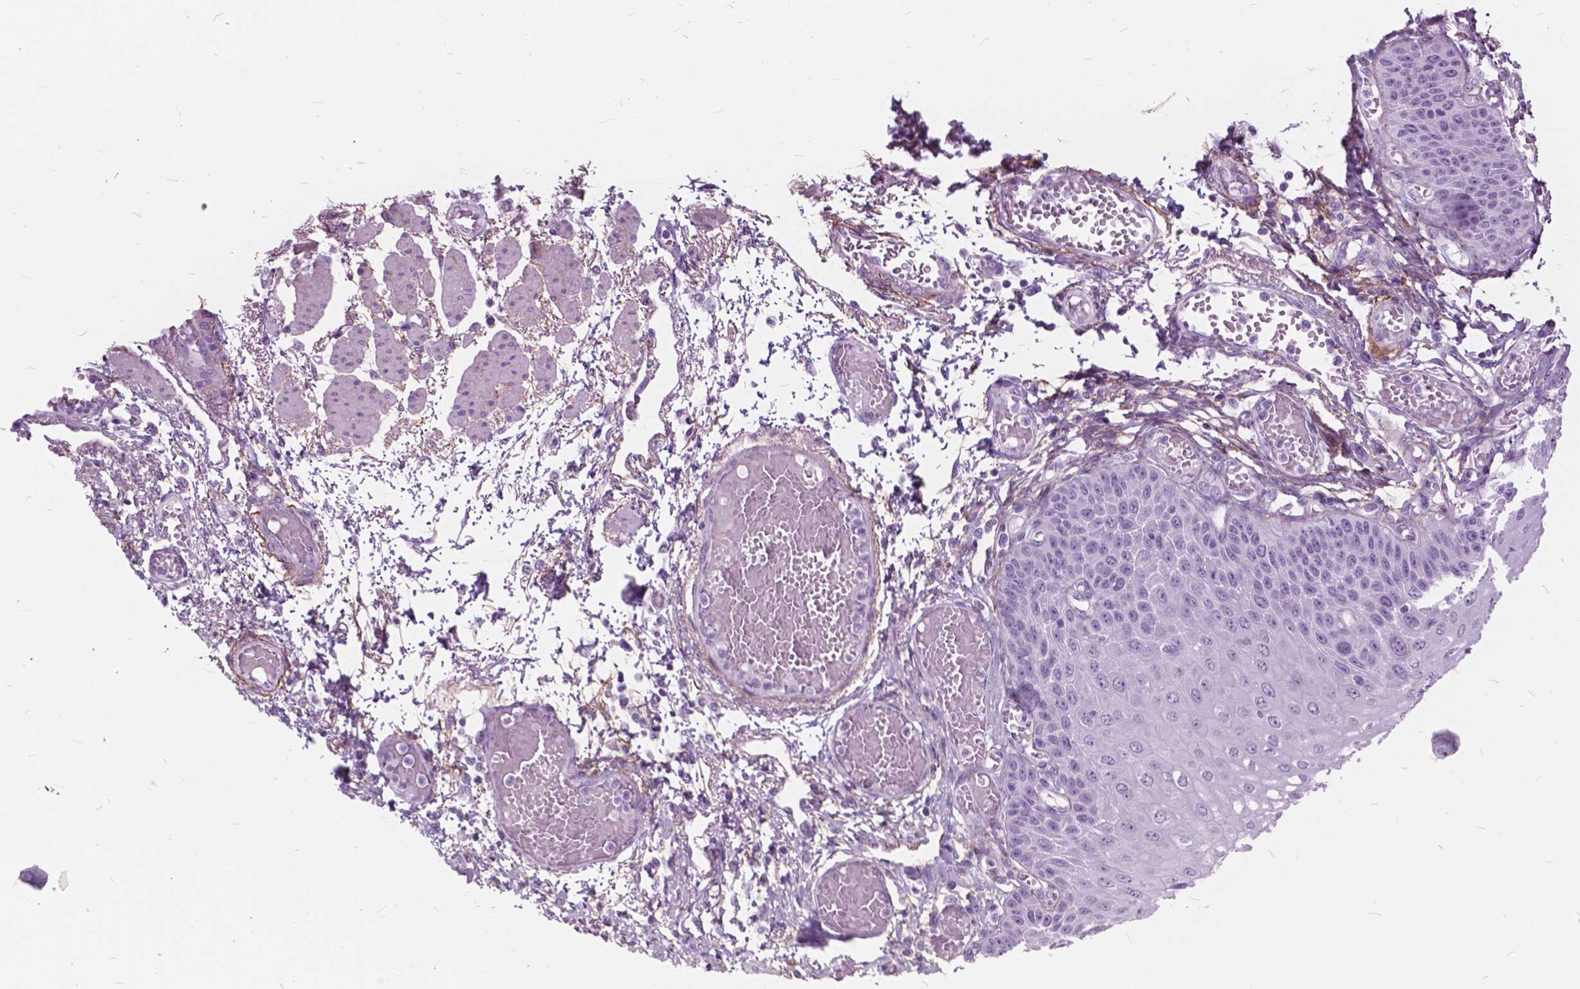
{"staining": {"intensity": "negative", "quantity": "none", "location": "none"}, "tissue": "esophagus", "cell_type": "Squamous epithelial cells", "image_type": "normal", "snomed": [{"axis": "morphology", "description": "Normal tissue, NOS"}, {"axis": "morphology", "description": "Adenocarcinoma, NOS"}, {"axis": "topography", "description": "Esophagus"}], "caption": "A high-resolution photomicrograph shows immunohistochemistry staining of unremarkable esophagus, which displays no significant staining in squamous epithelial cells.", "gene": "GDF9", "patient": {"sex": "male", "age": 81}}